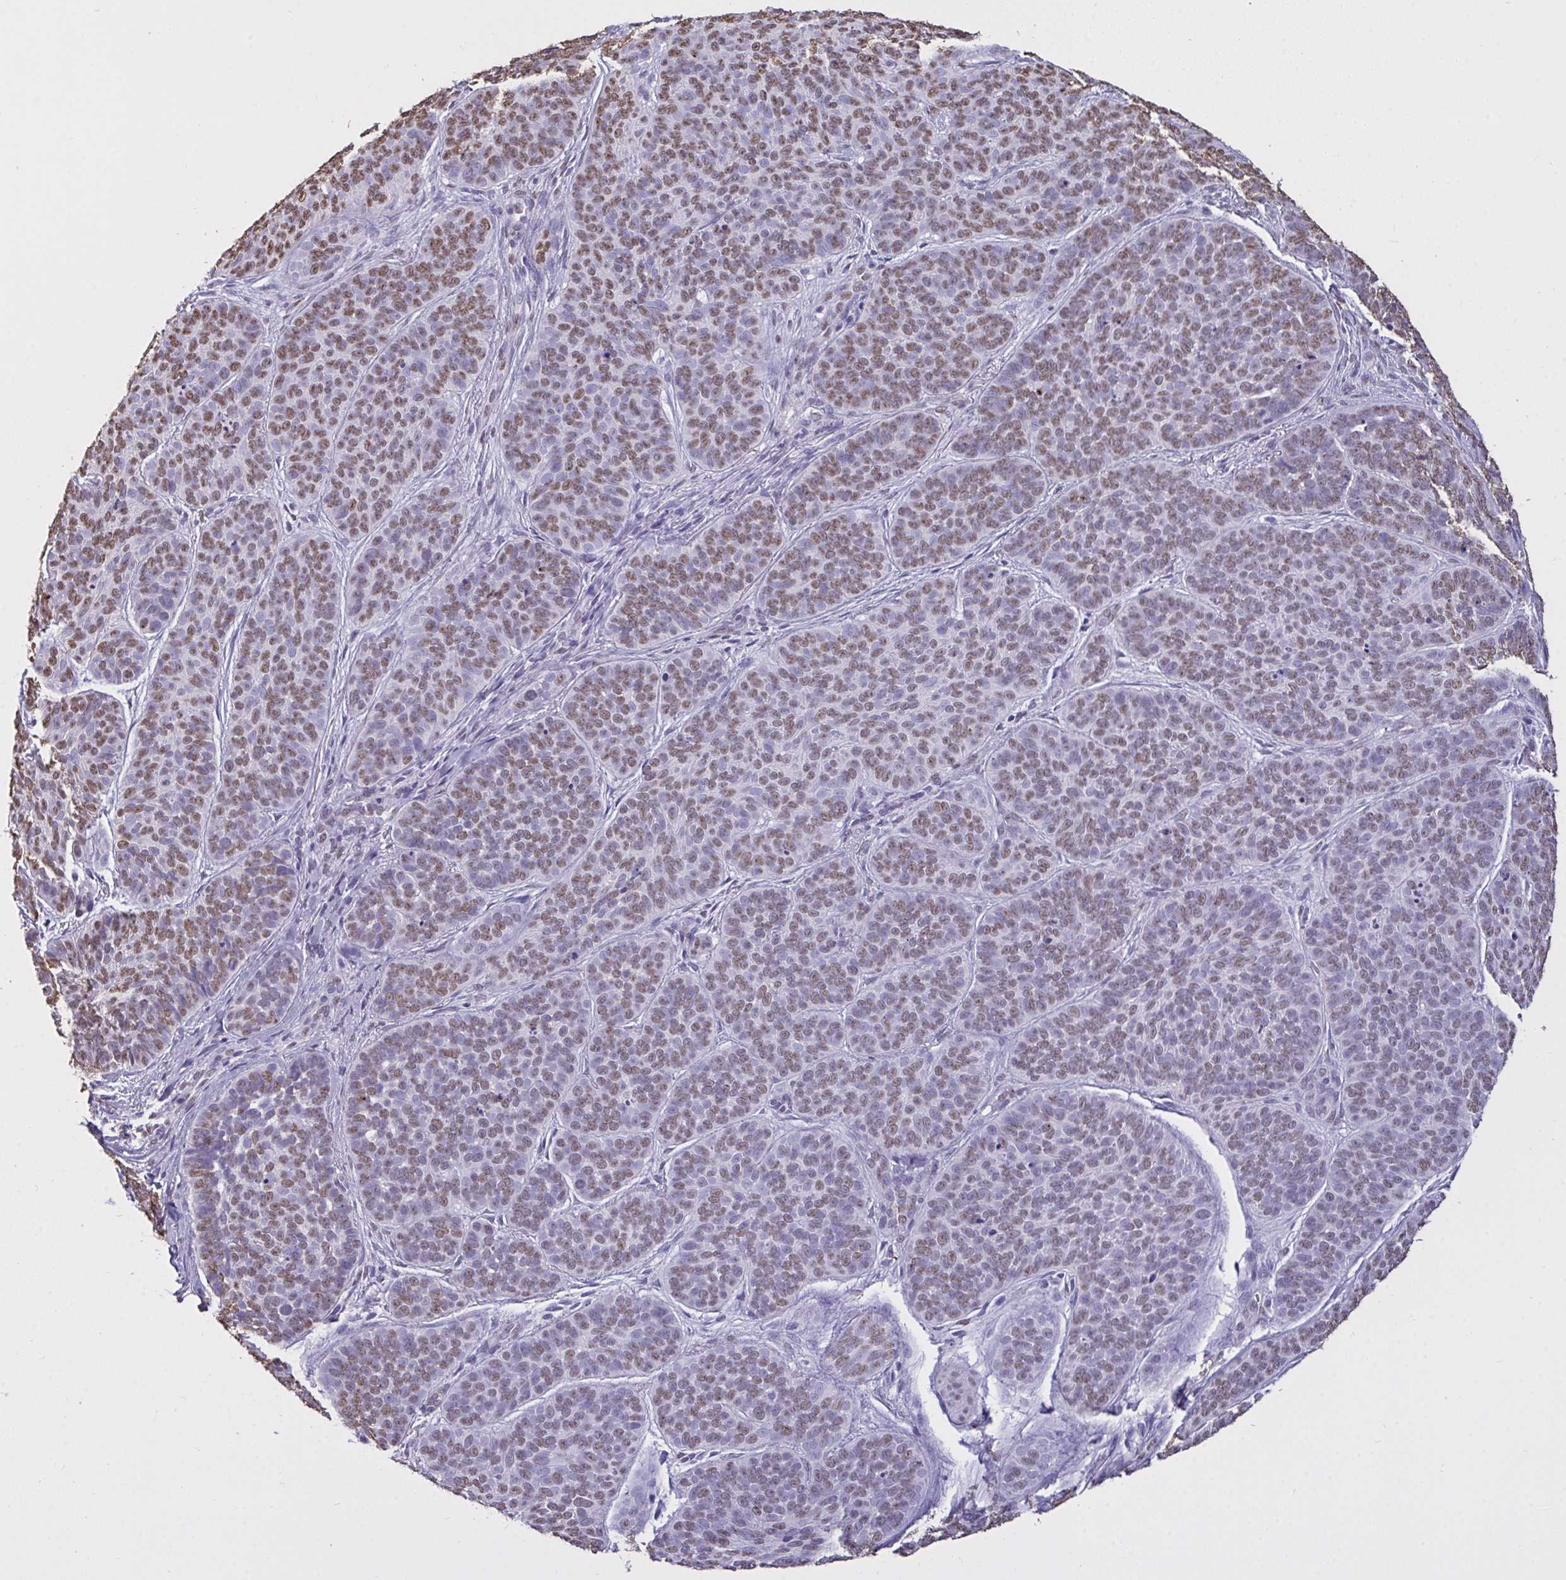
{"staining": {"intensity": "moderate", "quantity": ">75%", "location": "nuclear"}, "tissue": "skin cancer", "cell_type": "Tumor cells", "image_type": "cancer", "snomed": [{"axis": "morphology", "description": "Basal cell carcinoma"}, {"axis": "topography", "description": "Skin"}, {"axis": "topography", "description": "Skin of nose"}], "caption": "Protein staining of skin cancer tissue shows moderate nuclear staining in about >75% of tumor cells. Using DAB (3,3'-diaminobenzidine) (brown) and hematoxylin (blue) stains, captured at high magnification using brightfield microscopy.", "gene": "SEMA6B", "patient": {"sex": "female", "age": 81}}